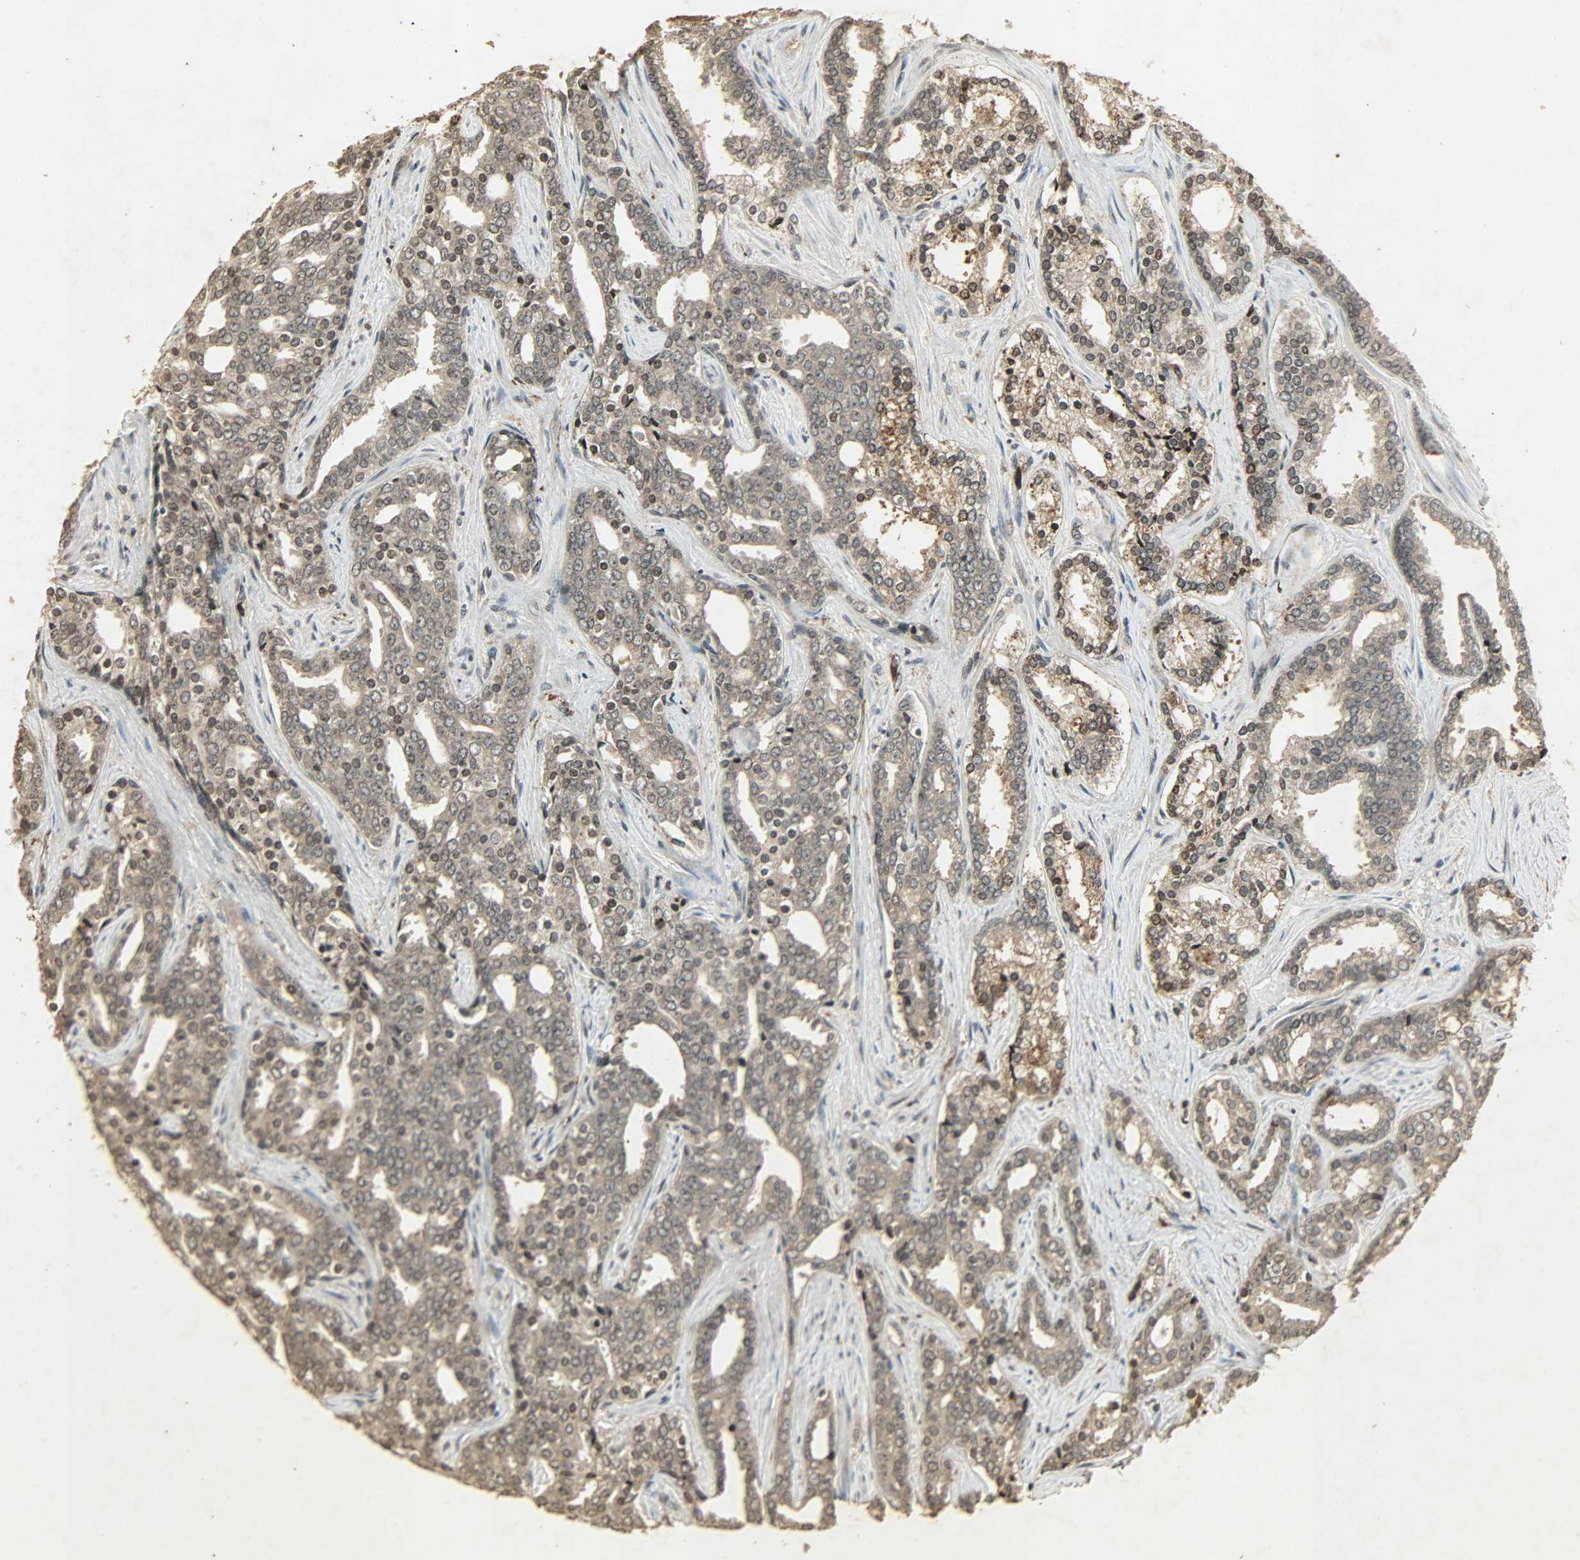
{"staining": {"intensity": "weak", "quantity": ">75%", "location": "cytoplasmic/membranous,nuclear"}, "tissue": "prostate cancer", "cell_type": "Tumor cells", "image_type": "cancer", "snomed": [{"axis": "morphology", "description": "Adenocarcinoma, High grade"}, {"axis": "topography", "description": "Prostate"}], "caption": "Human high-grade adenocarcinoma (prostate) stained for a protein (brown) shows weak cytoplasmic/membranous and nuclear positive expression in about >75% of tumor cells.", "gene": "PPP3R1", "patient": {"sex": "male", "age": 67}}